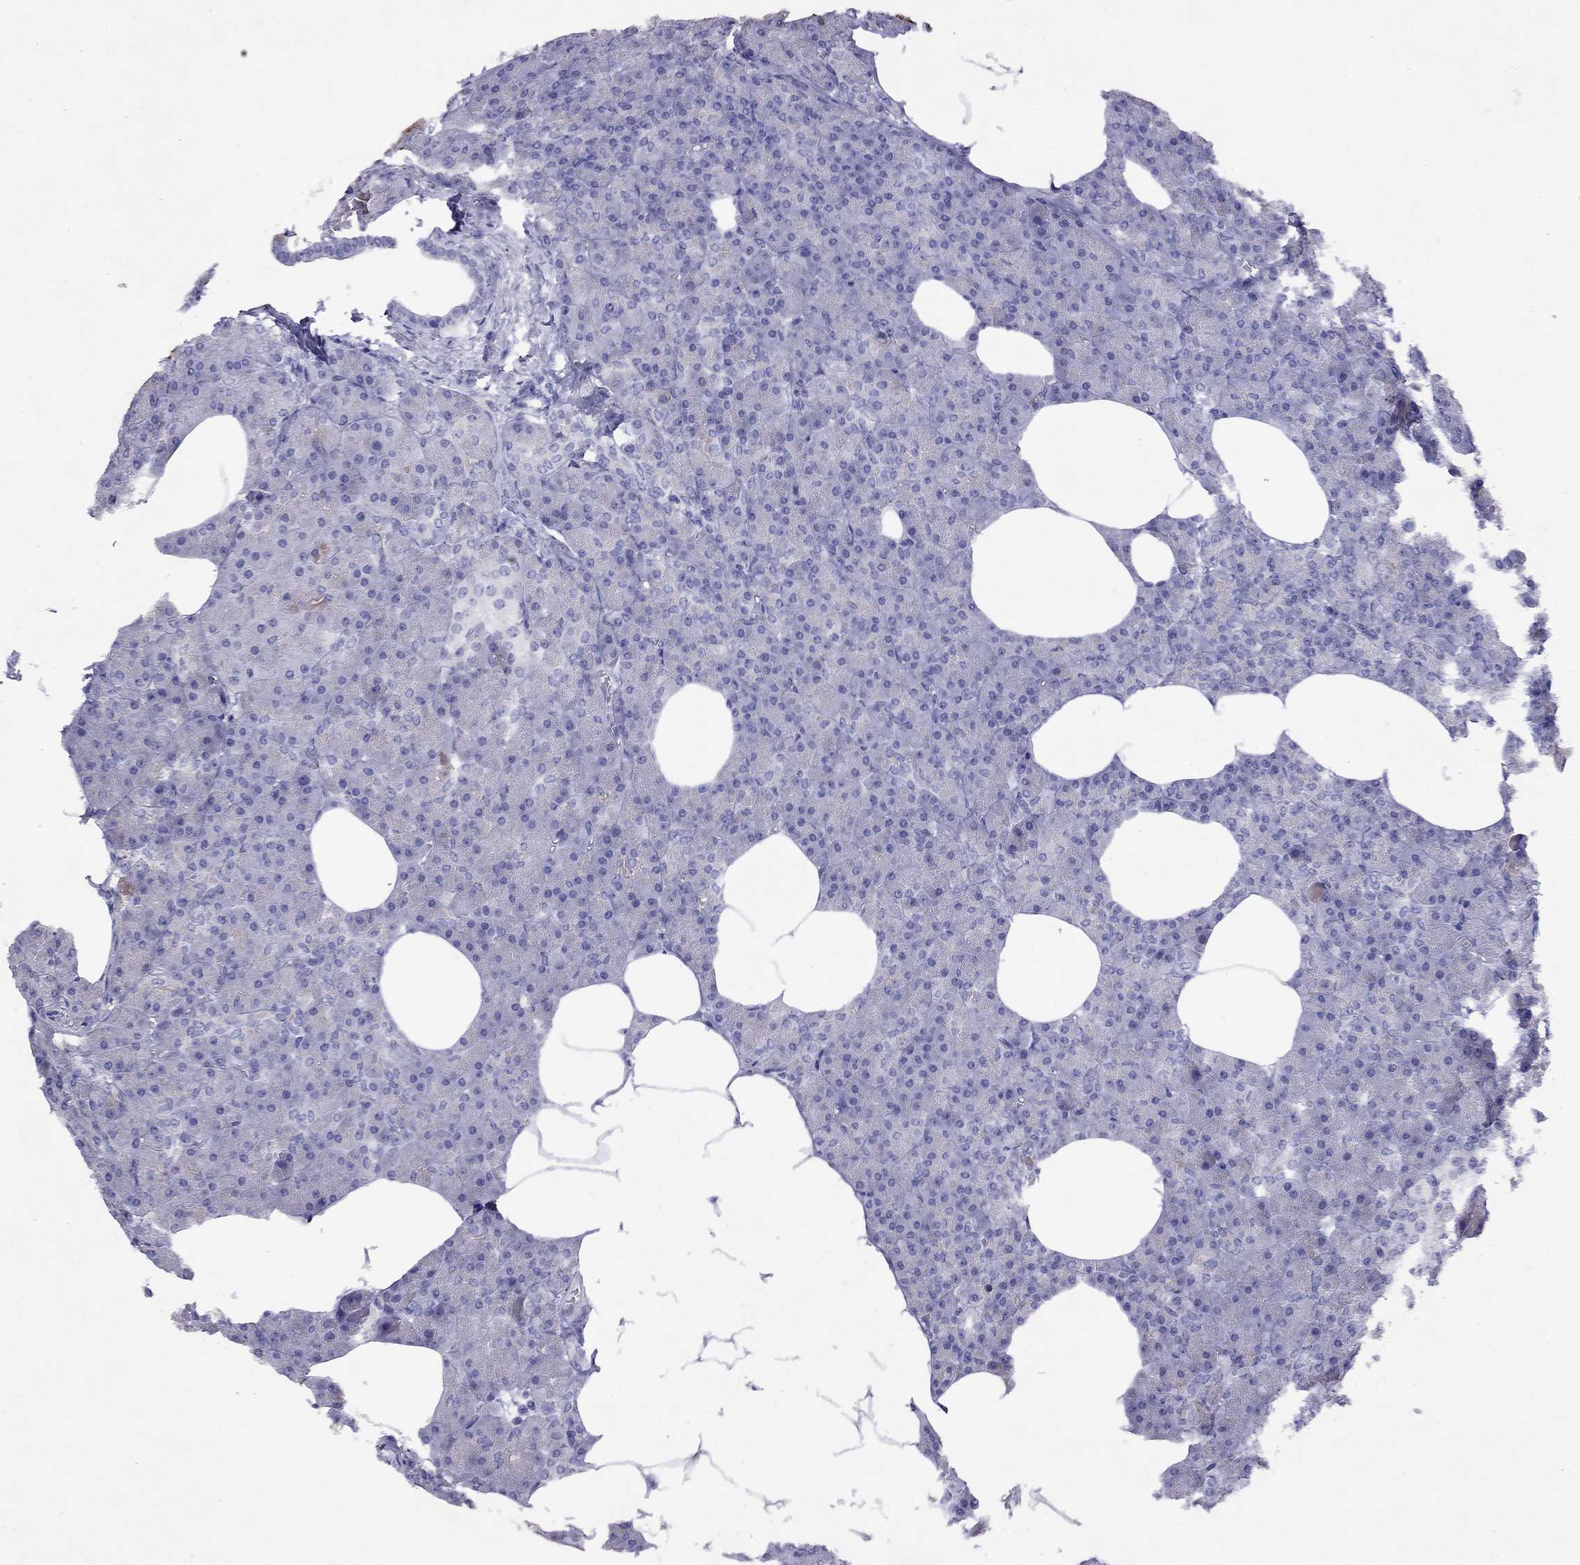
{"staining": {"intensity": "negative", "quantity": "none", "location": "none"}, "tissue": "pancreas", "cell_type": "Exocrine glandular cells", "image_type": "normal", "snomed": [{"axis": "morphology", "description": "Normal tissue, NOS"}, {"axis": "topography", "description": "Pancreas"}], "caption": "The micrograph exhibits no staining of exocrine glandular cells in benign pancreas.", "gene": "GNAT3", "patient": {"sex": "female", "age": 45}}